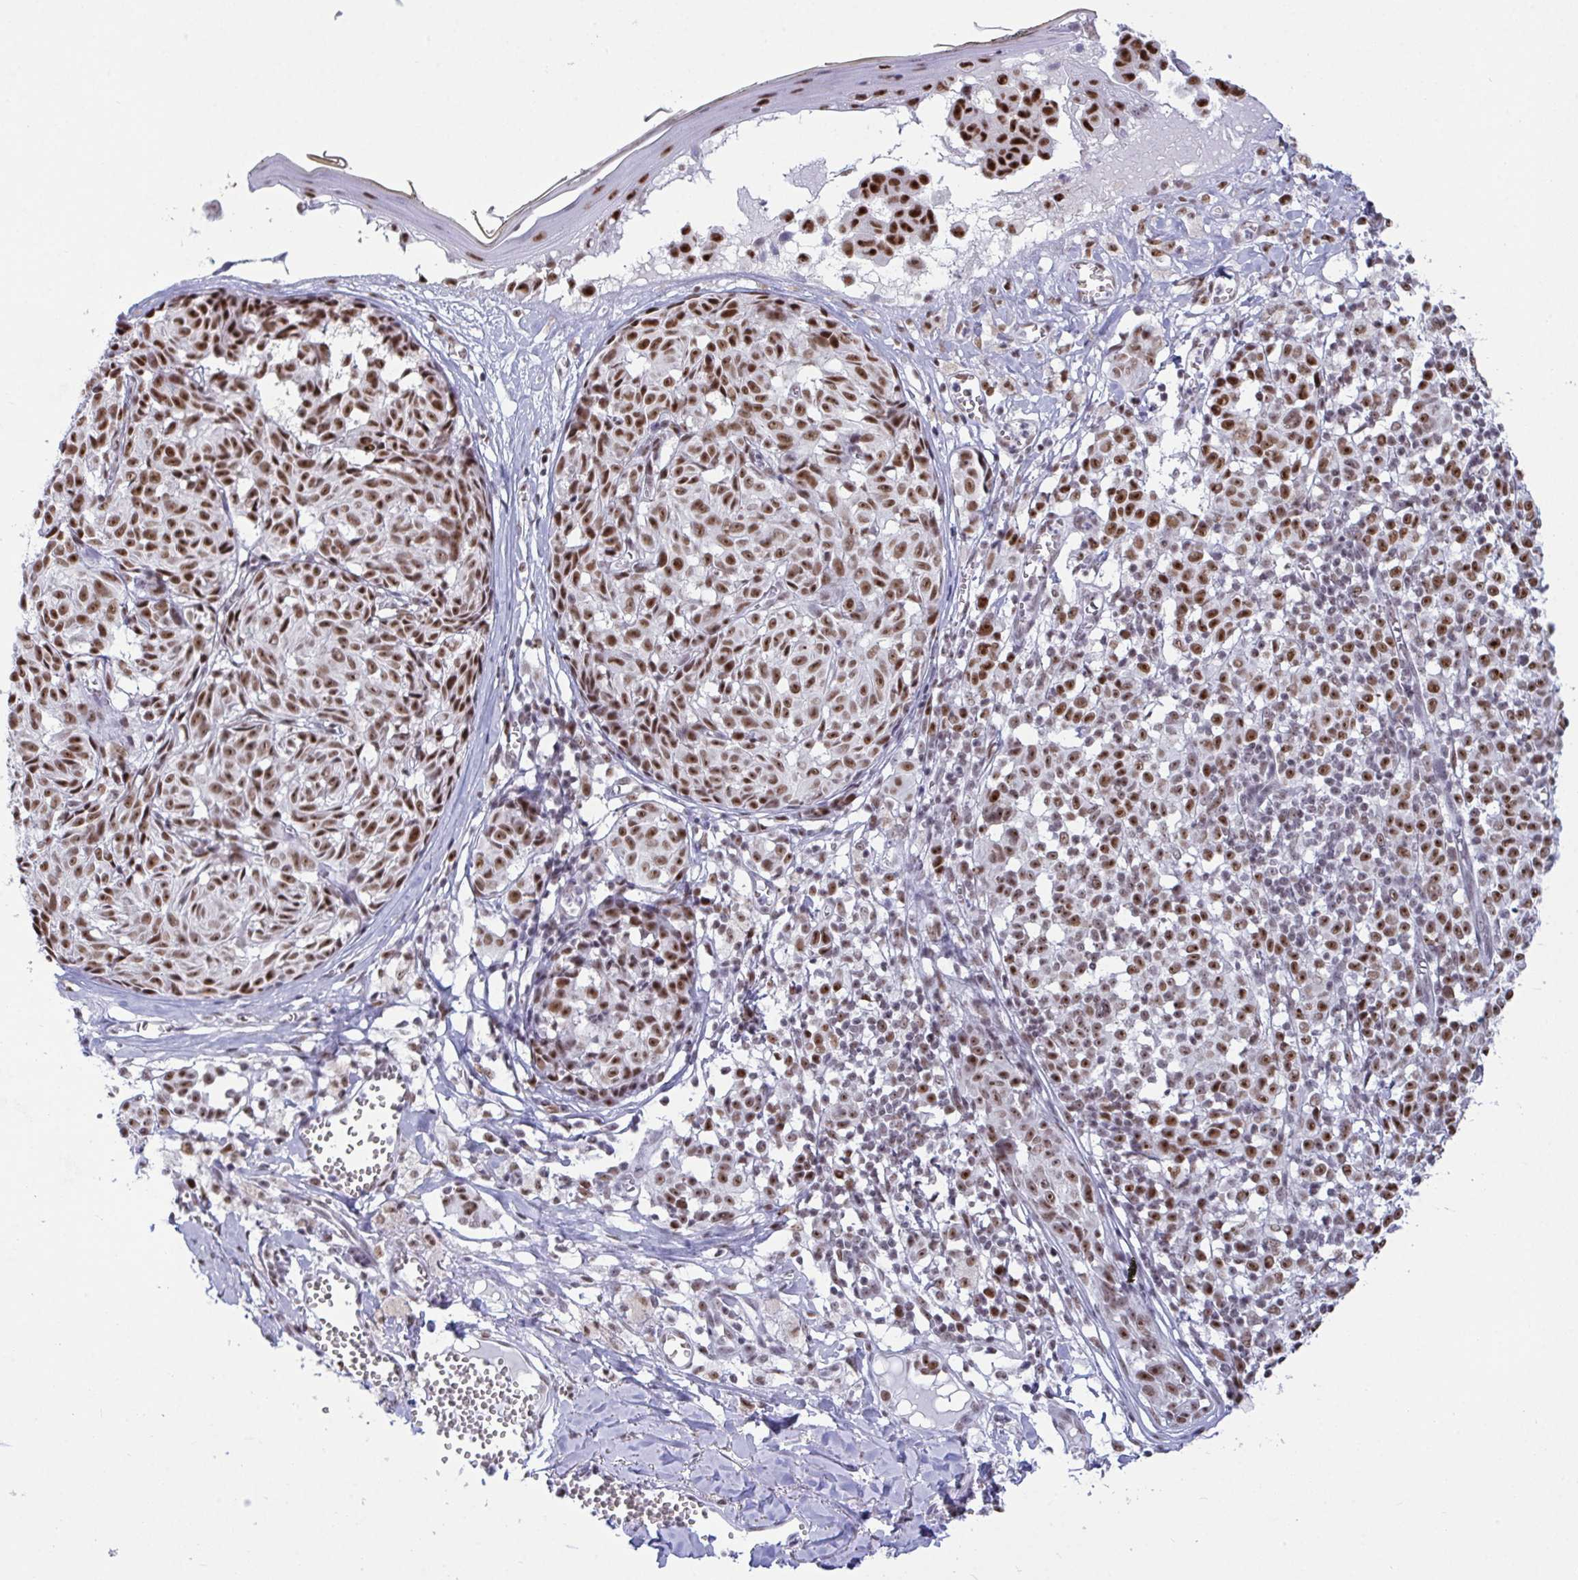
{"staining": {"intensity": "moderate", "quantity": ">75%", "location": "nuclear"}, "tissue": "melanoma", "cell_type": "Tumor cells", "image_type": "cancer", "snomed": [{"axis": "morphology", "description": "Malignant melanoma, NOS"}, {"axis": "topography", "description": "Skin"}], "caption": "Human melanoma stained for a protein (brown) shows moderate nuclear positive staining in about >75% of tumor cells.", "gene": "SUPT16H", "patient": {"sex": "female", "age": 43}}